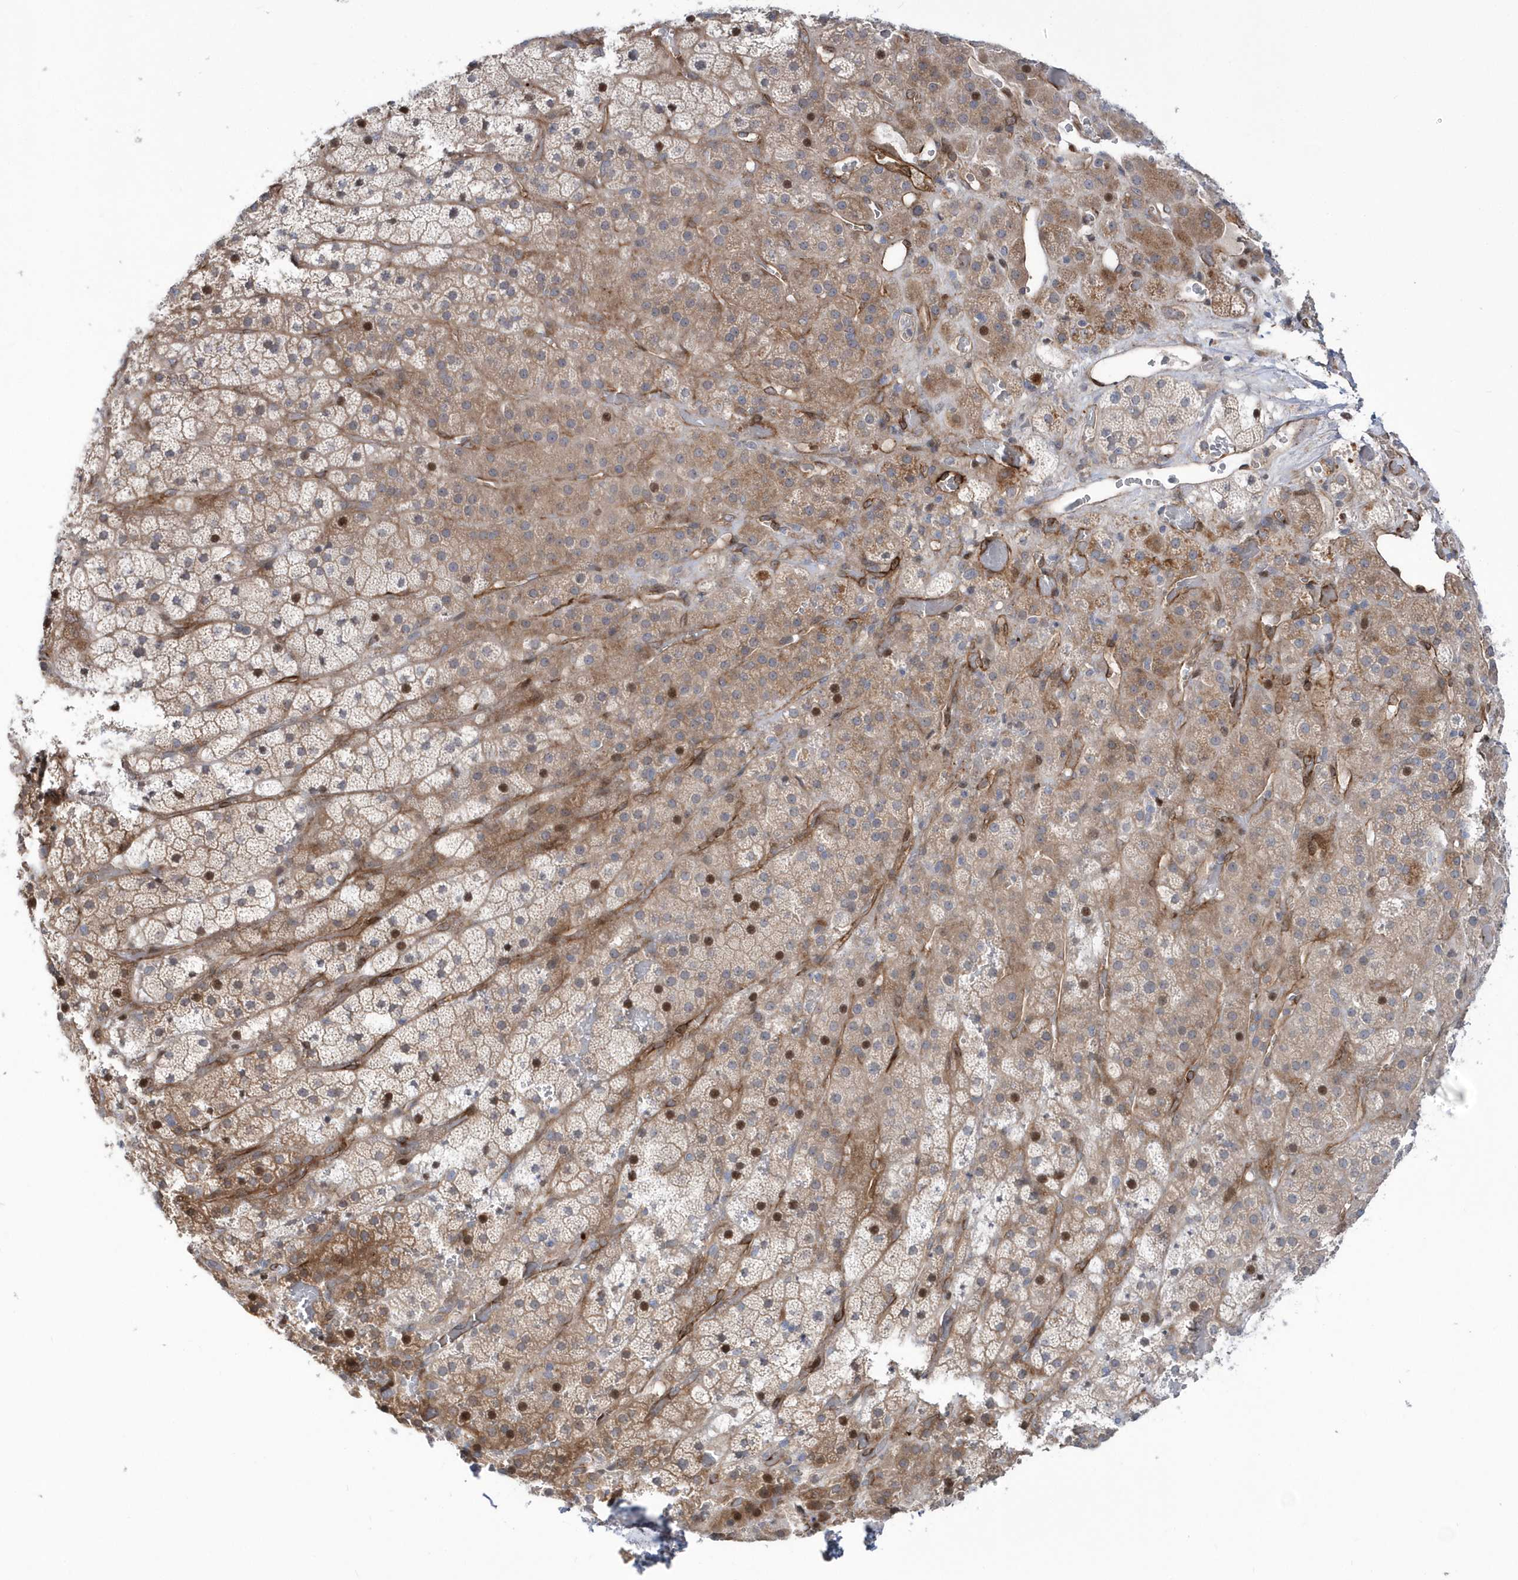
{"staining": {"intensity": "moderate", "quantity": ">75%", "location": "cytoplasmic/membranous,nuclear"}, "tissue": "adrenal gland", "cell_type": "Glandular cells", "image_type": "normal", "snomed": [{"axis": "morphology", "description": "Normal tissue, NOS"}, {"axis": "topography", "description": "Adrenal gland"}], "caption": "Adrenal gland stained for a protein (brown) displays moderate cytoplasmic/membranous,nuclear positive positivity in about >75% of glandular cells.", "gene": "DSPP", "patient": {"sex": "male", "age": 57}}